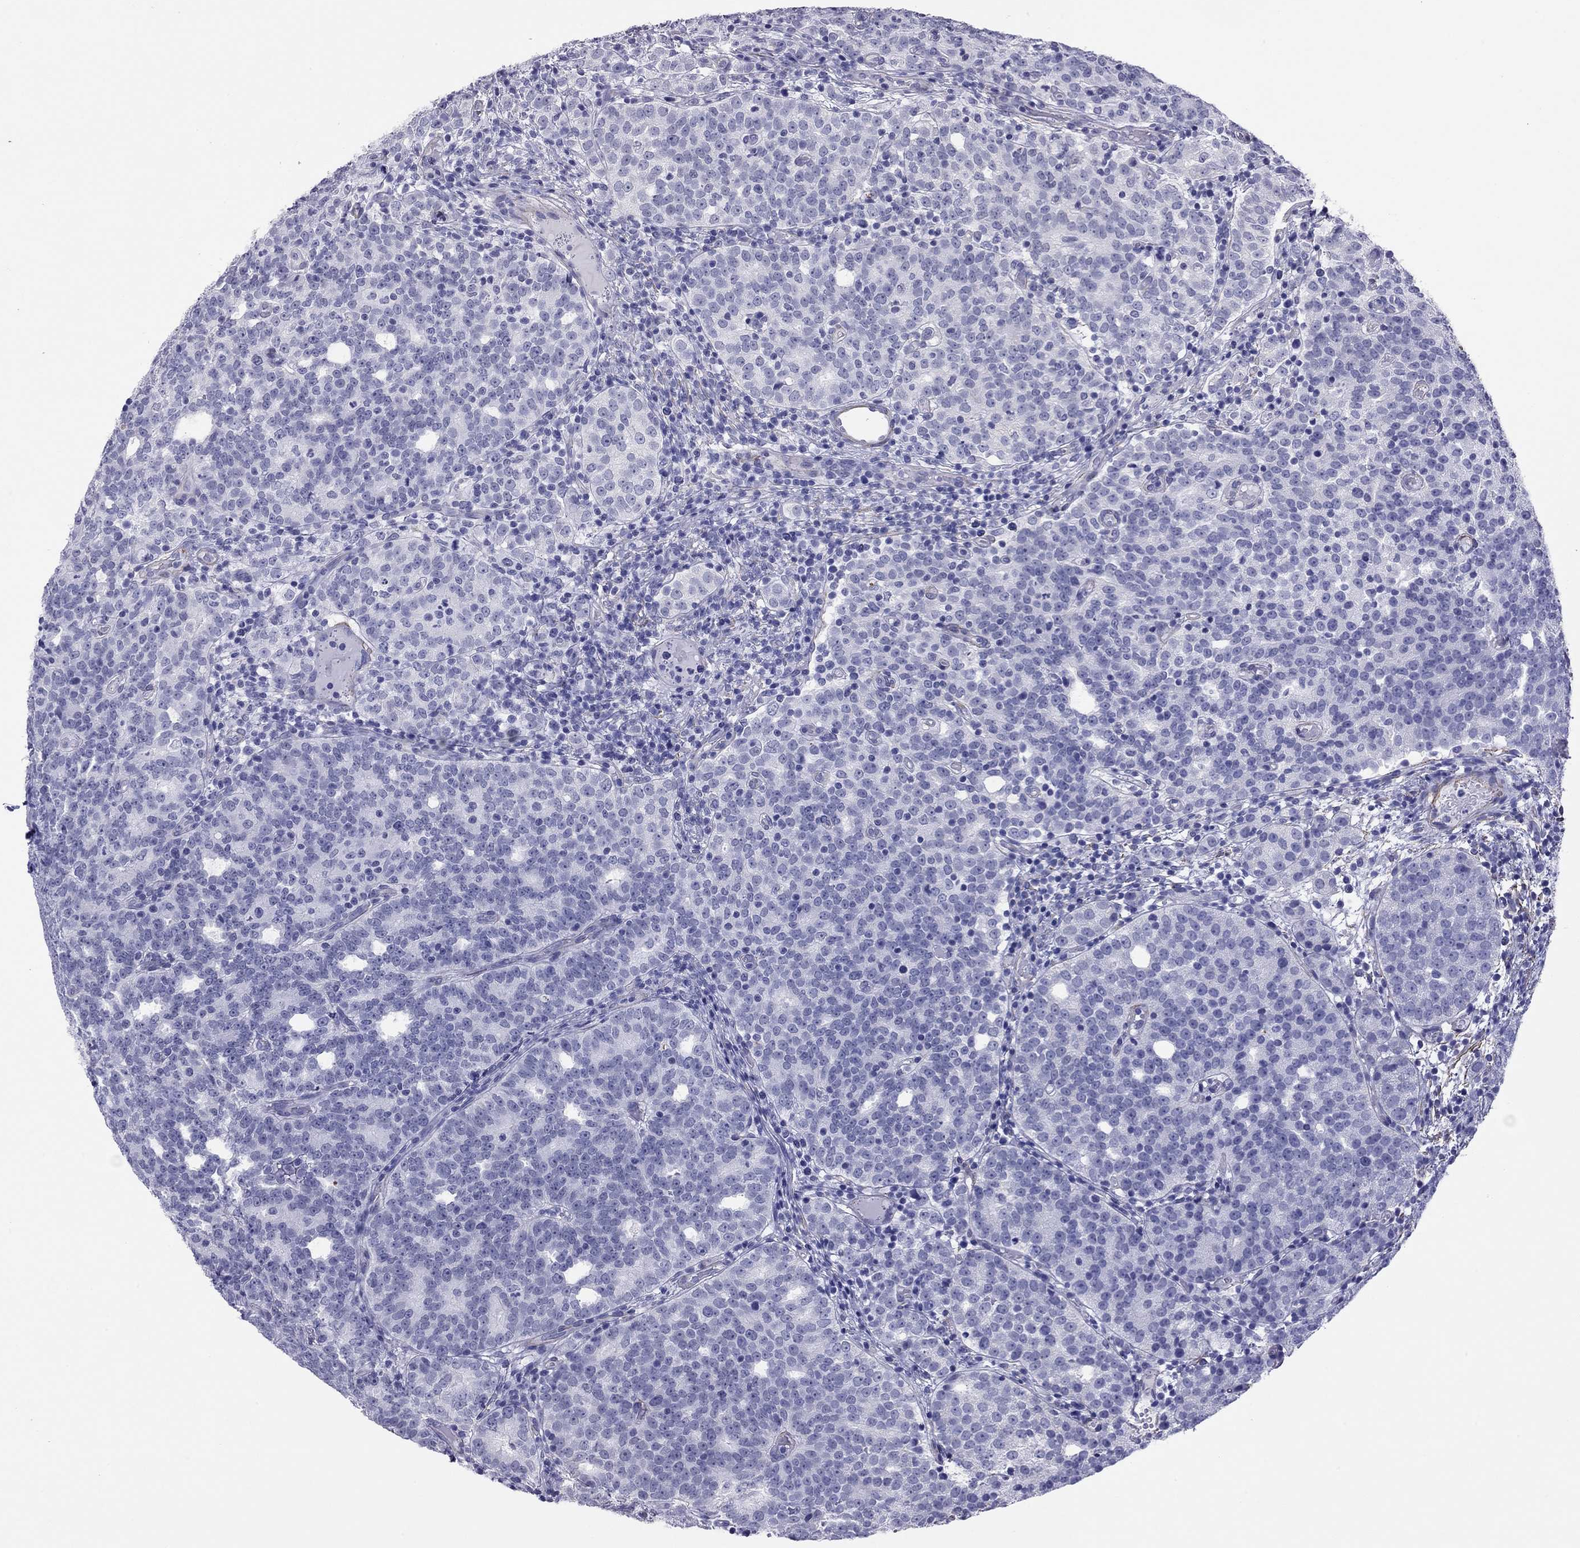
{"staining": {"intensity": "negative", "quantity": "none", "location": "none"}, "tissue": "prostate cancer", "cell_type": "Tumor cells", "image_type": "cancer", "snomed": [{"axis": "morphology", "description": "Adenocarcinoma, High grade"}, {"axis": "topography", "description": "Prostate"}], "caption": "The immunohistochemistry (IHC) image has no significant expression in tumor cells of prostate cancer tissue.", "gene": "MYMX", "patient": {"sex": "male", "age": 53}}